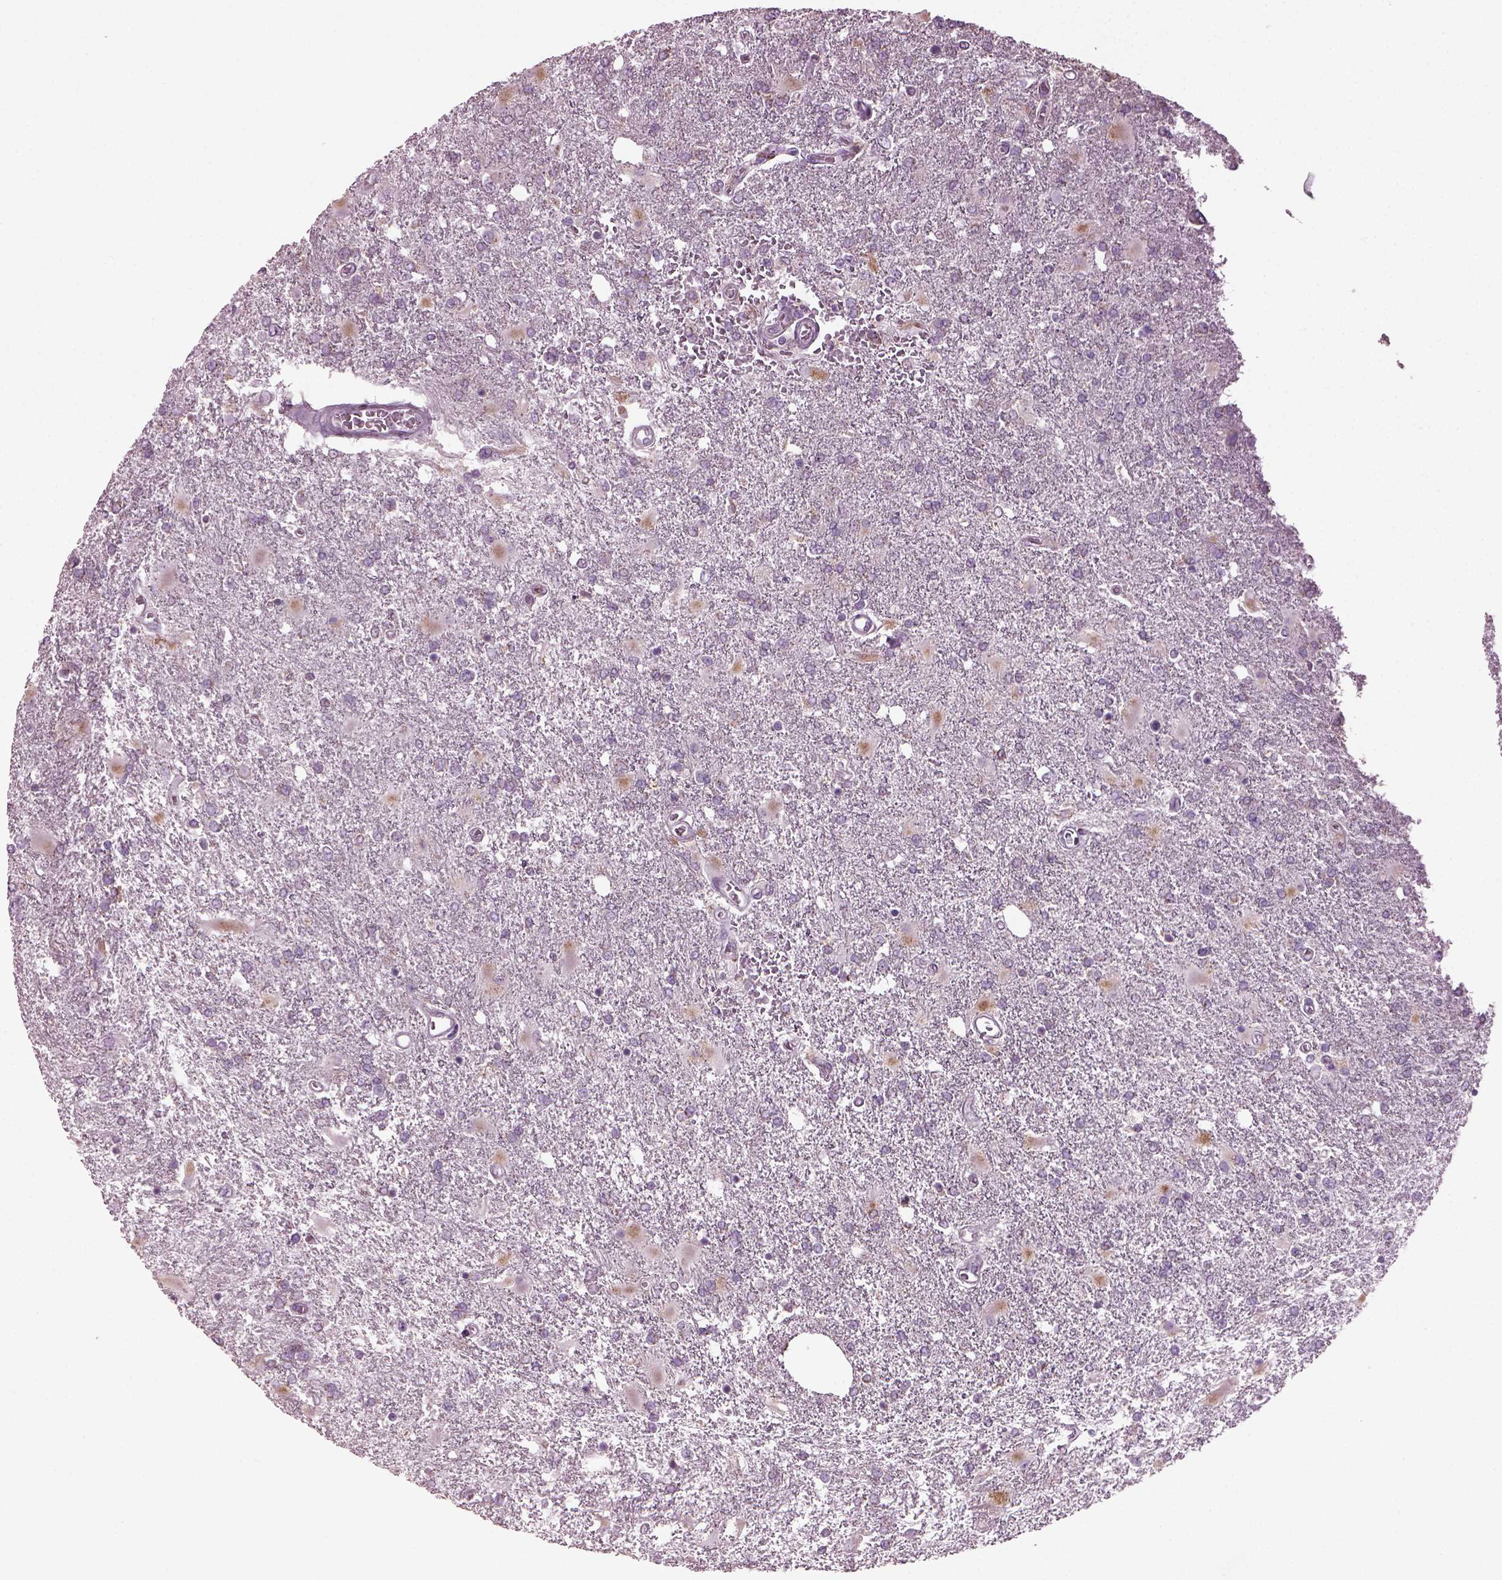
{"staining": {"intensity": "weak", "quantity": ">75%", "location": "cytoplasmic/membranous"}, "tissue": "glioma", "cell_type": "Tumor cells", "image_type": "cancer", "snomed": [{"axis": "morphology", "description": "Glioma, malignant, High grade"}, {"axis": "topography", "description": "Cerebral cortex"}], "caption": "This is a histology image of immunohistochemistry (IHC) staining of malignant high-grade glioma, which shows weak staining in the cytoplasmic/membranous of tumor cells.", "gene": "TMEM231", "patient": {"sex": "male", "age": 79}}